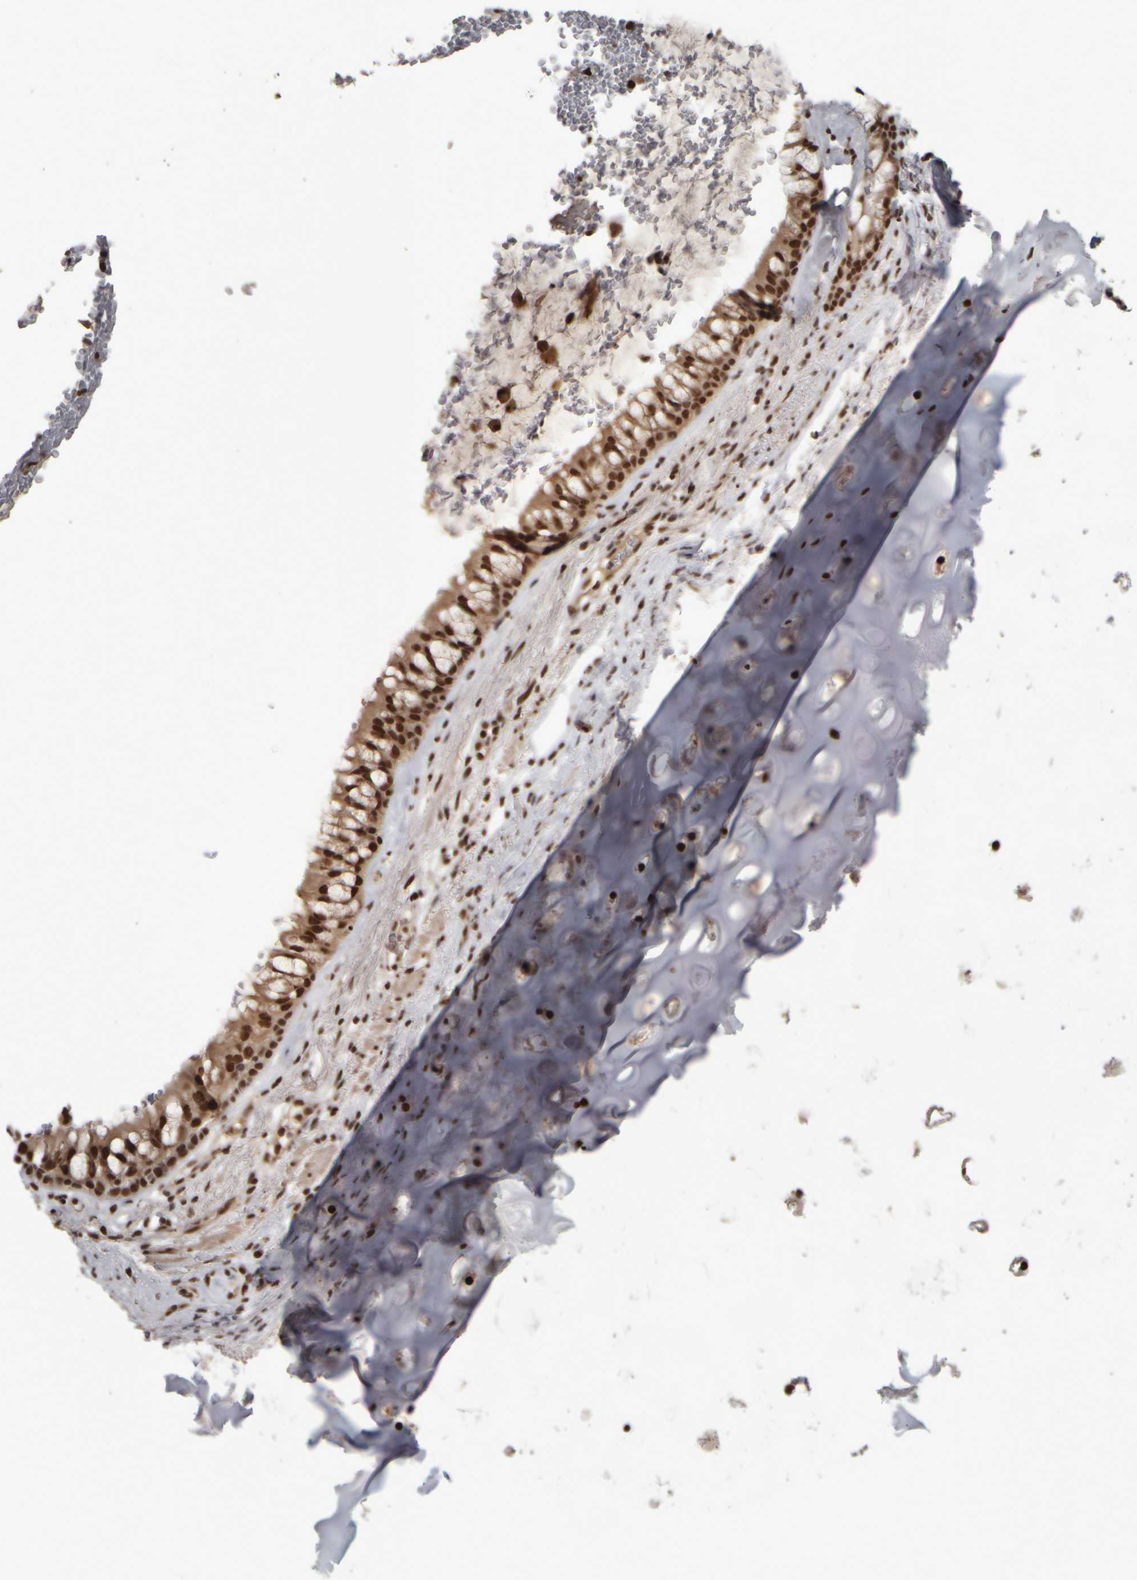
{"staining": {"intensity": "strong", "quantity": ">75%", "location": "cytoplasmic/membranous,nuclear"}, "tissue": "bronchus", "cell_type": "Respiratory epithelial cells", "image_type": "normal", "snomed": [{"axis": "morphology", "description": "Normal tissue, NOS"}, {"axis": "topography", "description": "Cartilage tissue"}, {"axis": "topography", "description": "Bronchus"}], "caption": "Immunohistochemical staining of benign bronchus shows >75% levels of strong cytoplasmic/membranous,nuclear protein positivity in approximately >75% of respiratory epithelial cells. (DAB (3,3'-diaminobenzidine) = brown stain, brightfield microscopy at high magnification).", "gene": "ZFHX4", "patient": {"sex": "female", "age": 53}}